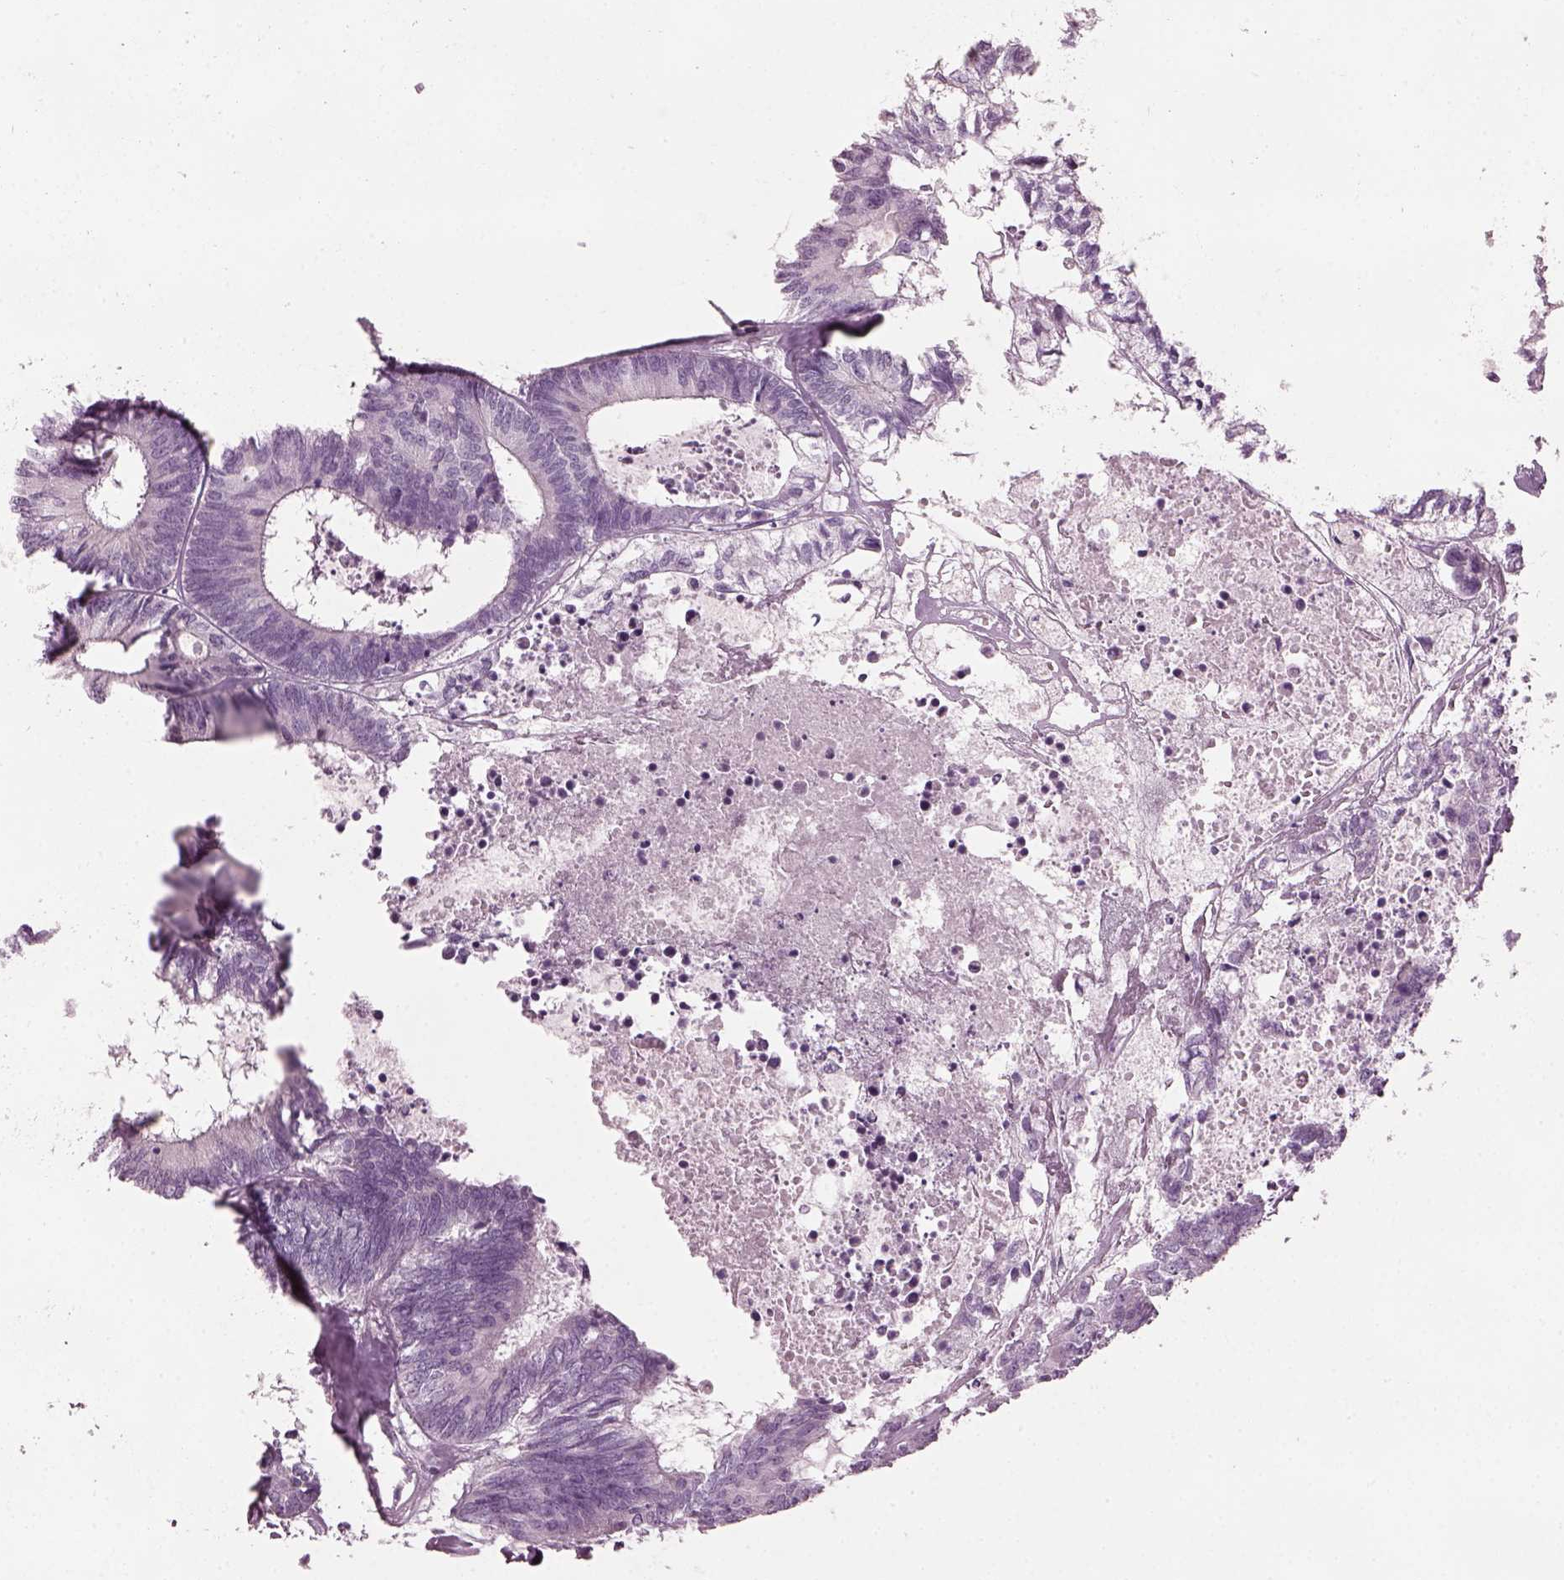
{"staining": {"intensity": "negative", "quantity": "none", "location": "none"}, "tissue": "colorectal cancer", "cell_type": "Tumor cells", "image_type": "cancer", "snomed": [{"axis": "morphology", "description": "Adenocarcinoma, NOS"}, {"axis": "topography", "description": "Colon"}, {"axis": "topography", "description": "Rectum"}], "caption": "A photomicrograph of colorectal cancer stained for a protein reveals no brown staining in tumor cells.", "gene": "PDC", "patient": {"sex": "male", "age": 57}}